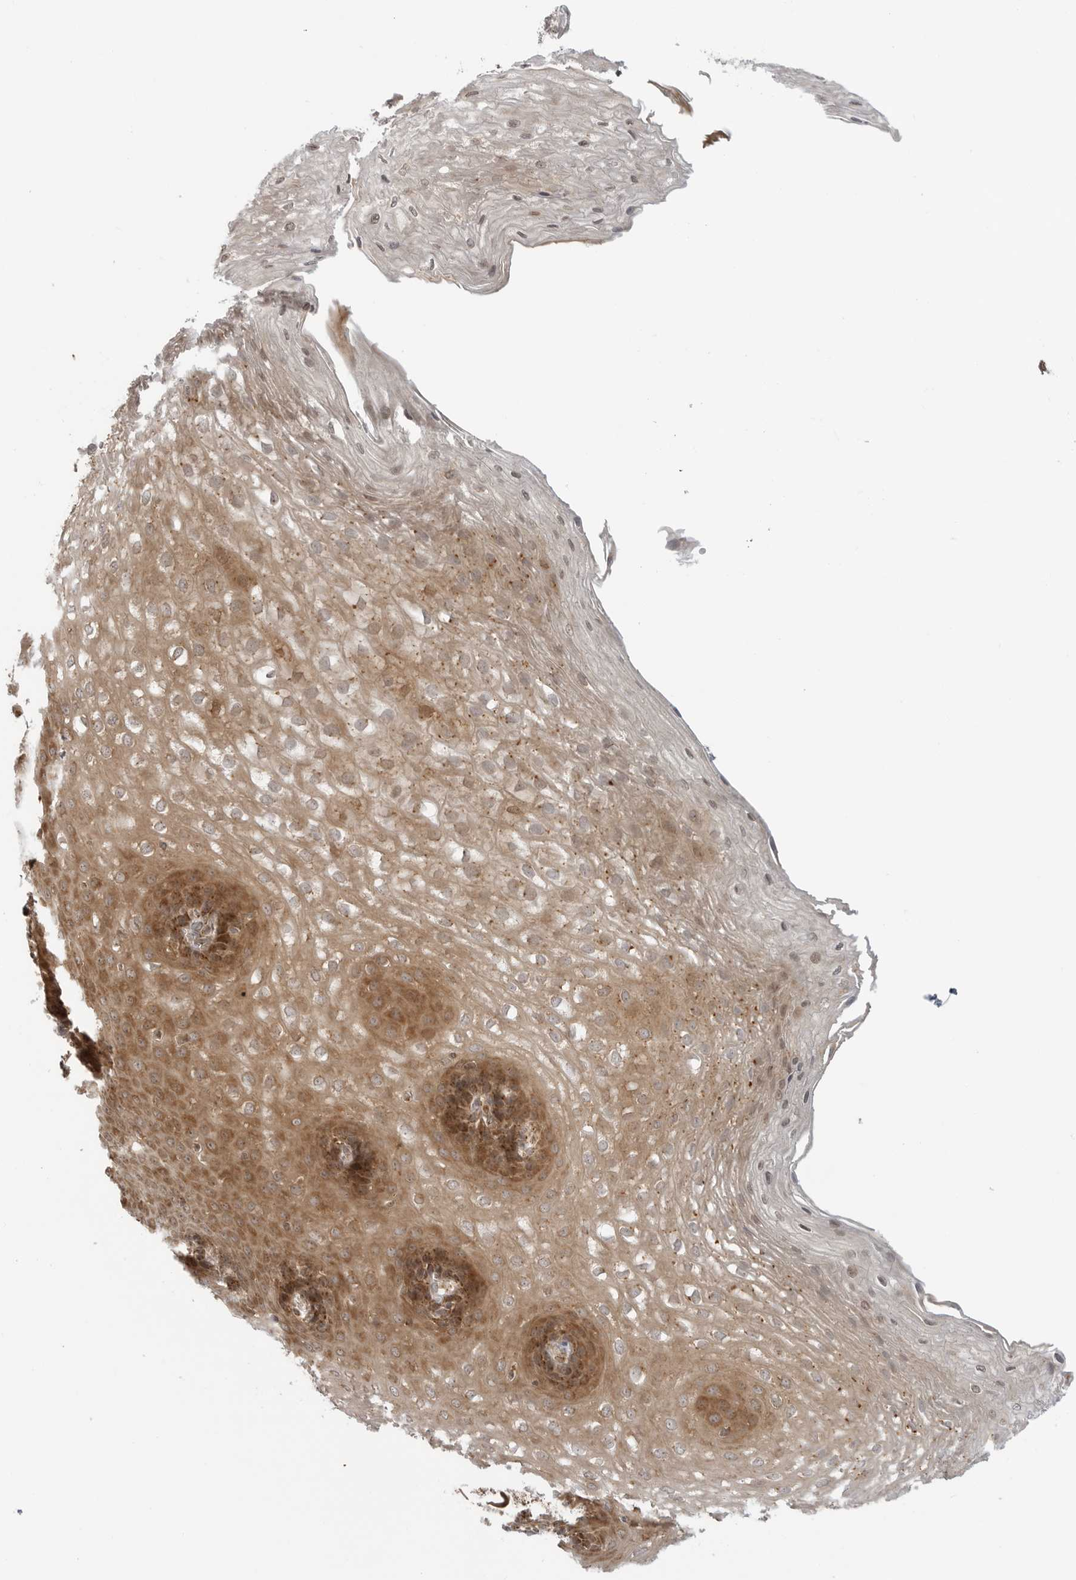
{"staining": {"intensity": "moderate", "quantity": ">75%", "location": "cytoplasmic/membranous,nuclear"}, "tissue": "esophagus", "cell_type": "Squamous epithelial cells", "image_type": "normal", "snomed": [{"axis": "morphology", "description": "Normal tissue, NOS"}, {"axis": "topography", "description": "Esophagus"}], "caption": "Immunohistochemical staining of unremarkable esophagus exhibits medium levels of moderate cytoplasmic/membranous,nuclear staining in about >75% of squamous epithelial cells. (IHC, brightfield microscopy, high magnification).", "gene": "COPA", "patient": {"sex": "female", "age": 66}}